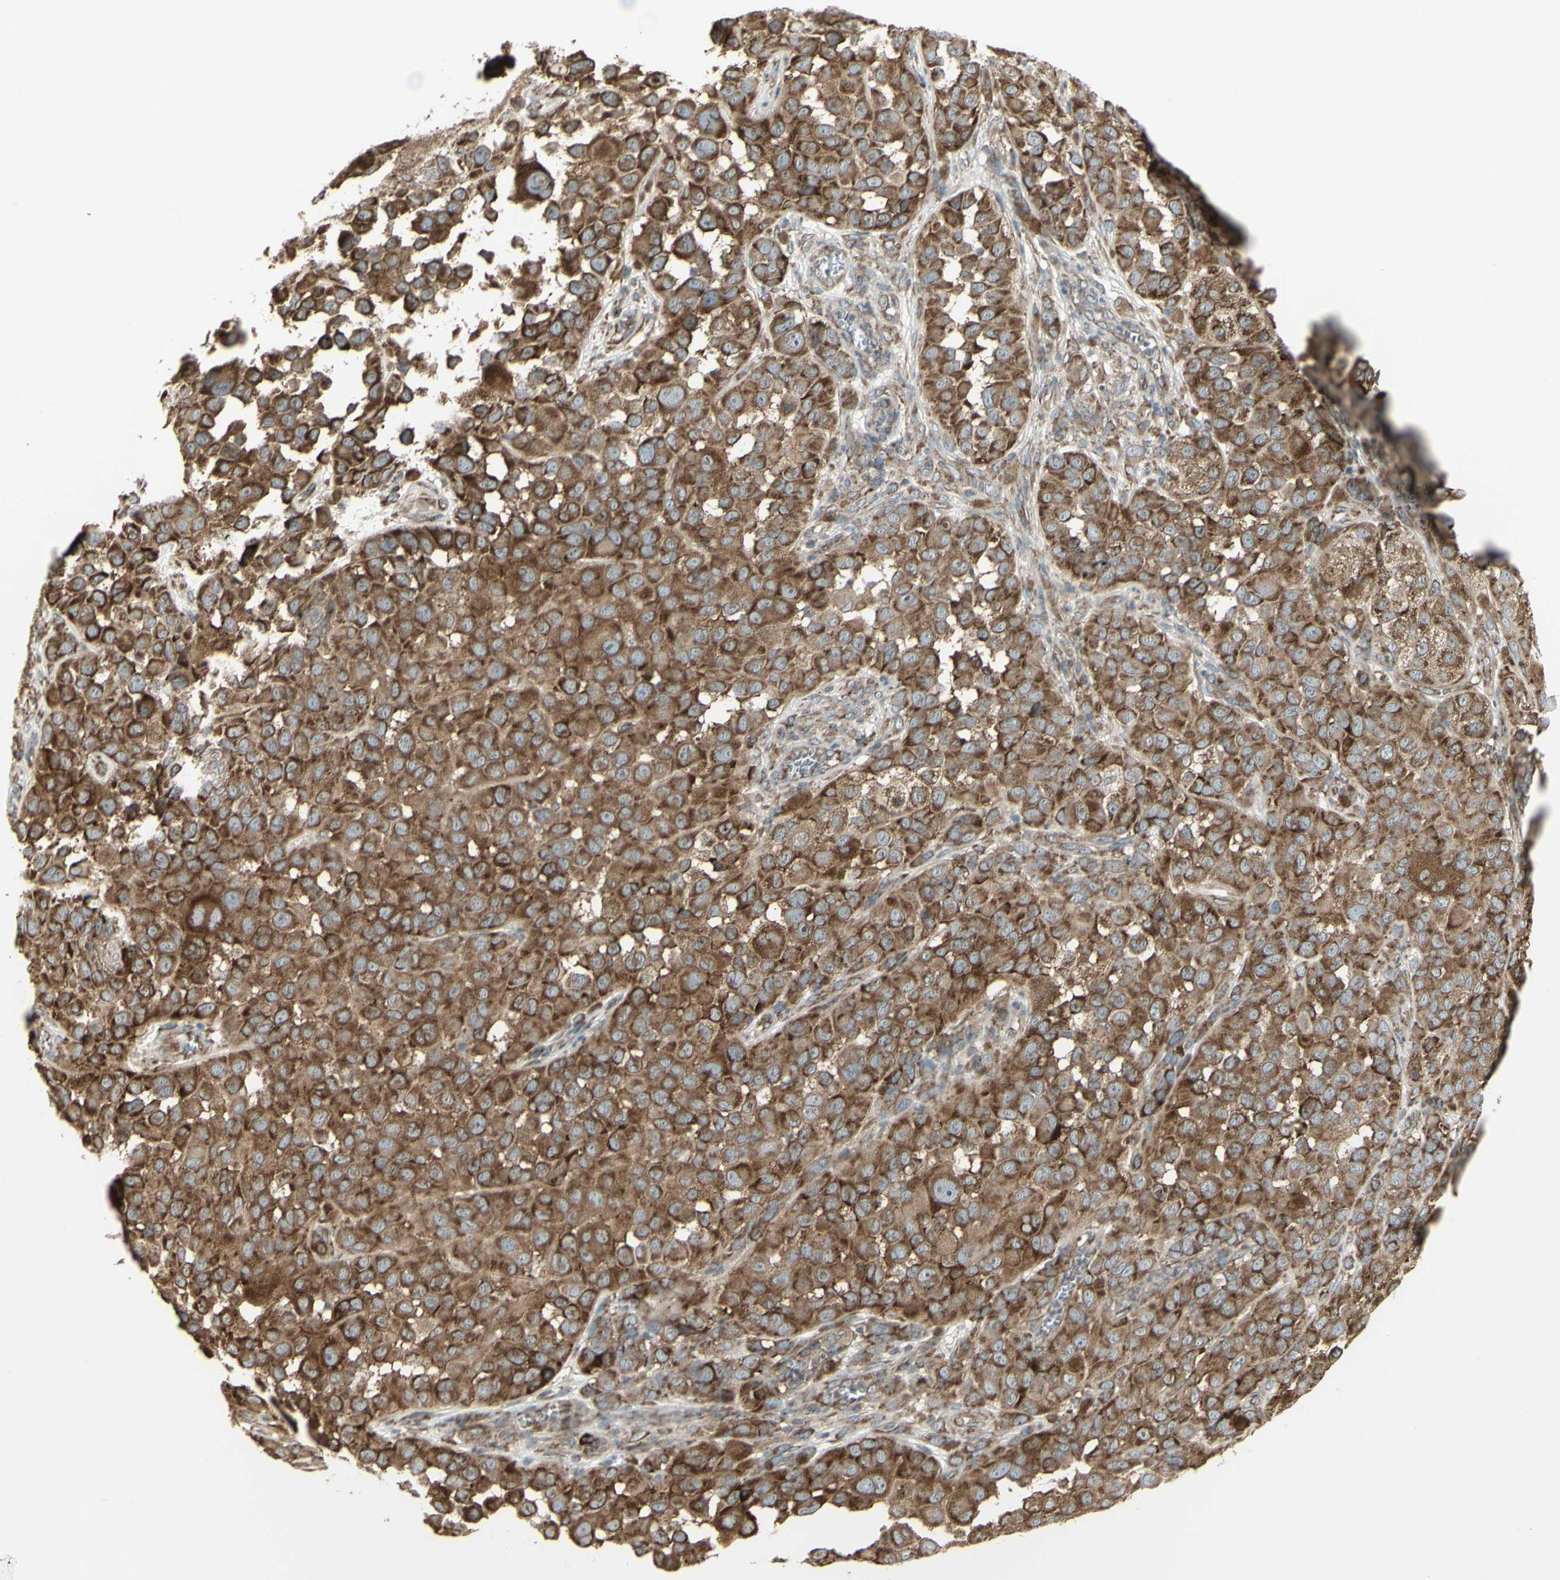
{"staining": {"intensity": "moderate", "quantity": ">75%", "location": "cytoplasmic/membranous"}, "tissue": "melanoma", "cell_type": "Tumor cells", "image_type": "cancer", "snomed": [{"axis": "morphology", "description": "Malignant melanoma, NOS"}, {"axis": "topography", "description": "Skin"}], "caption": "This photomicrograph shows melanoma stained with IHC to label a protein in brown. The cytoplasmic/membranous of tumor cells show moderate positivity for the protein. Nuclei are counter-stained blue.", "gene": "FKBP3", "patient": {"sex": "male", "age": 96}}